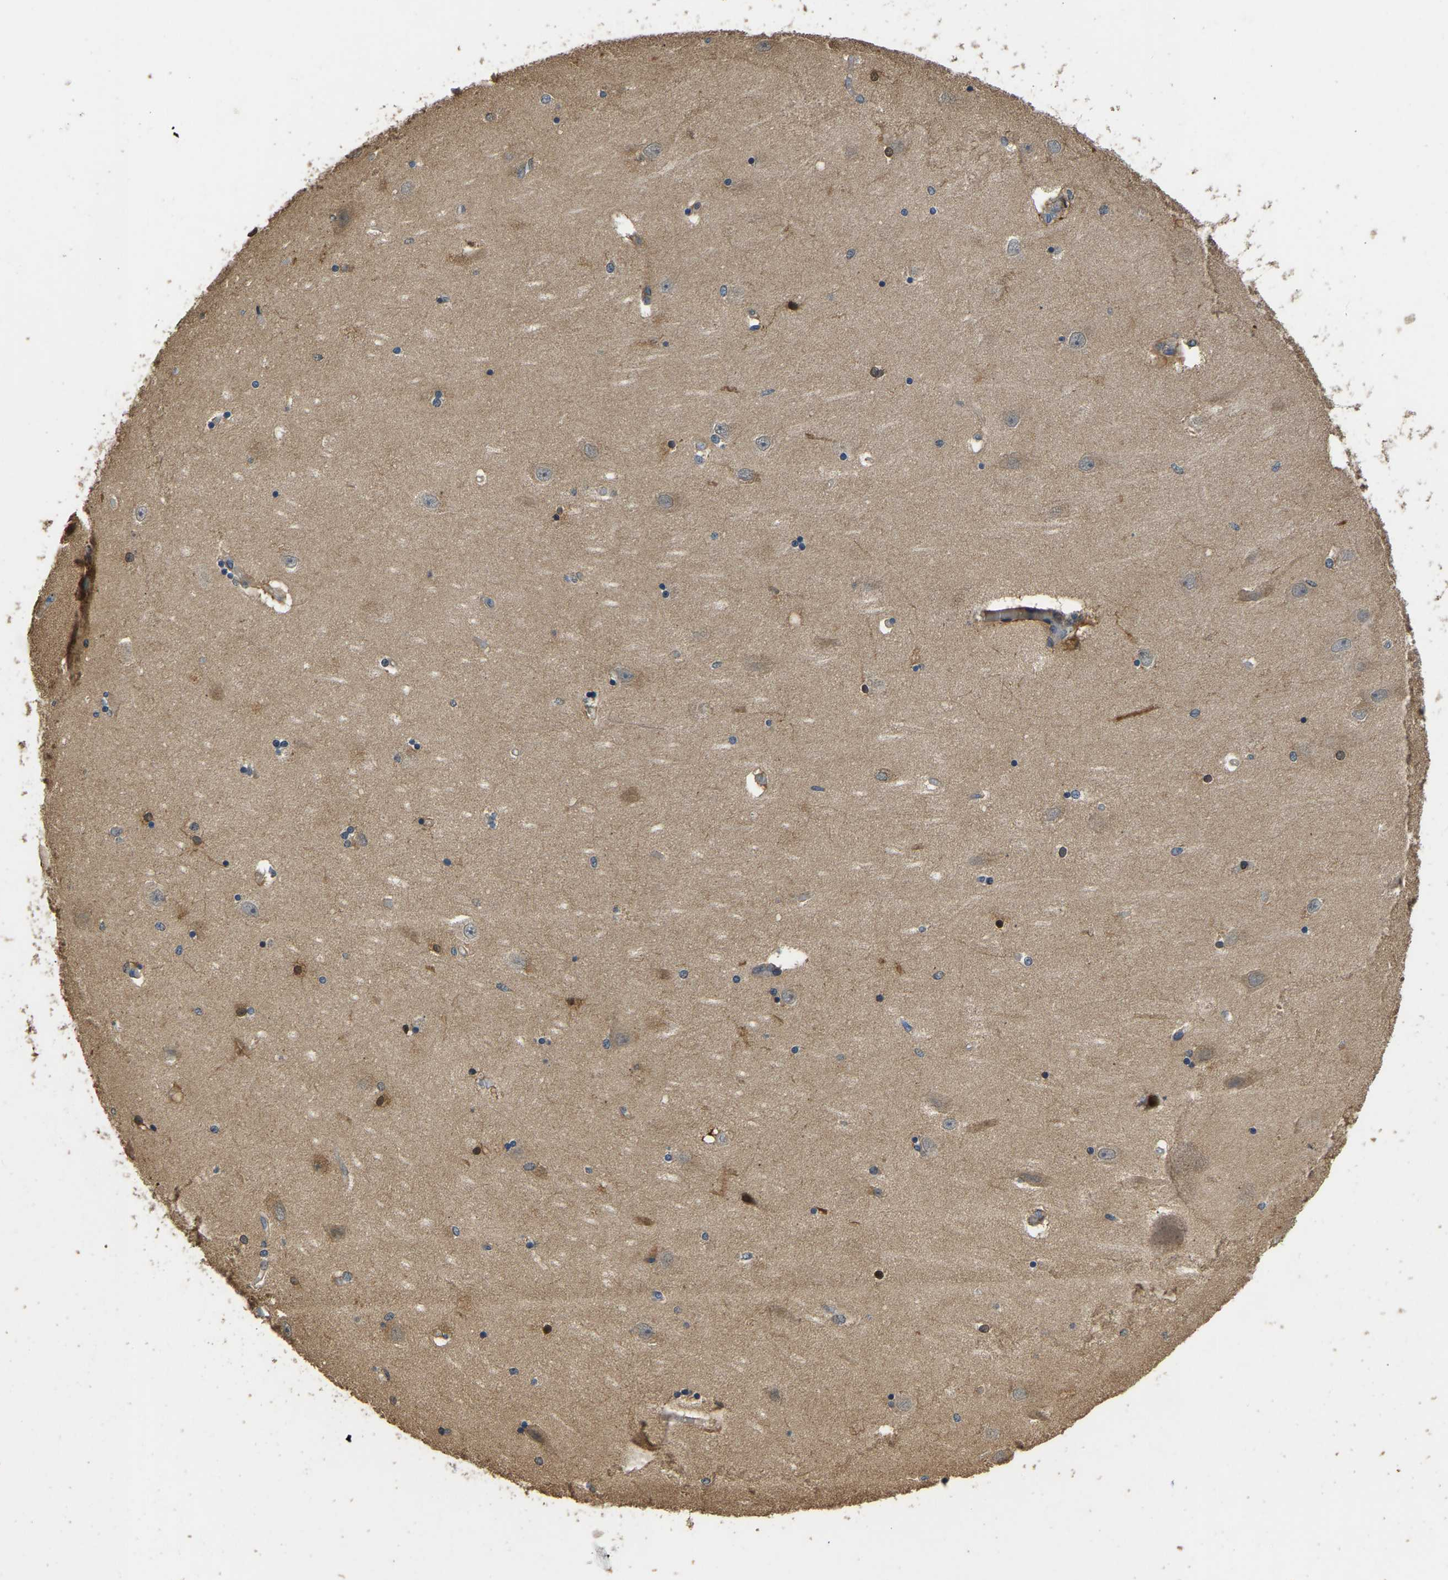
{"staining": {"intensity": "moderate", "quantity": "<25%", "location": "cytoplasmic/membranous,nuclear"}, "tissue": "hippocampus", "cell_type": "Glial cells", "image_type": "normal", "snomed": [{"axis": "morphology", "description": "Normal tissue, NOS"}, {"axis": "topography", "description": "Hippocampus"}], "caption": "IHC photomicrograph of benign hippocampus stained for a protein (brown), which demonstrates low levels of moderate cytoplasmic/membranous,nuclear staining in approximately <25% of glial cells.", "gene": "TUFM", "patient": {"sex": "female", "age": 54}}